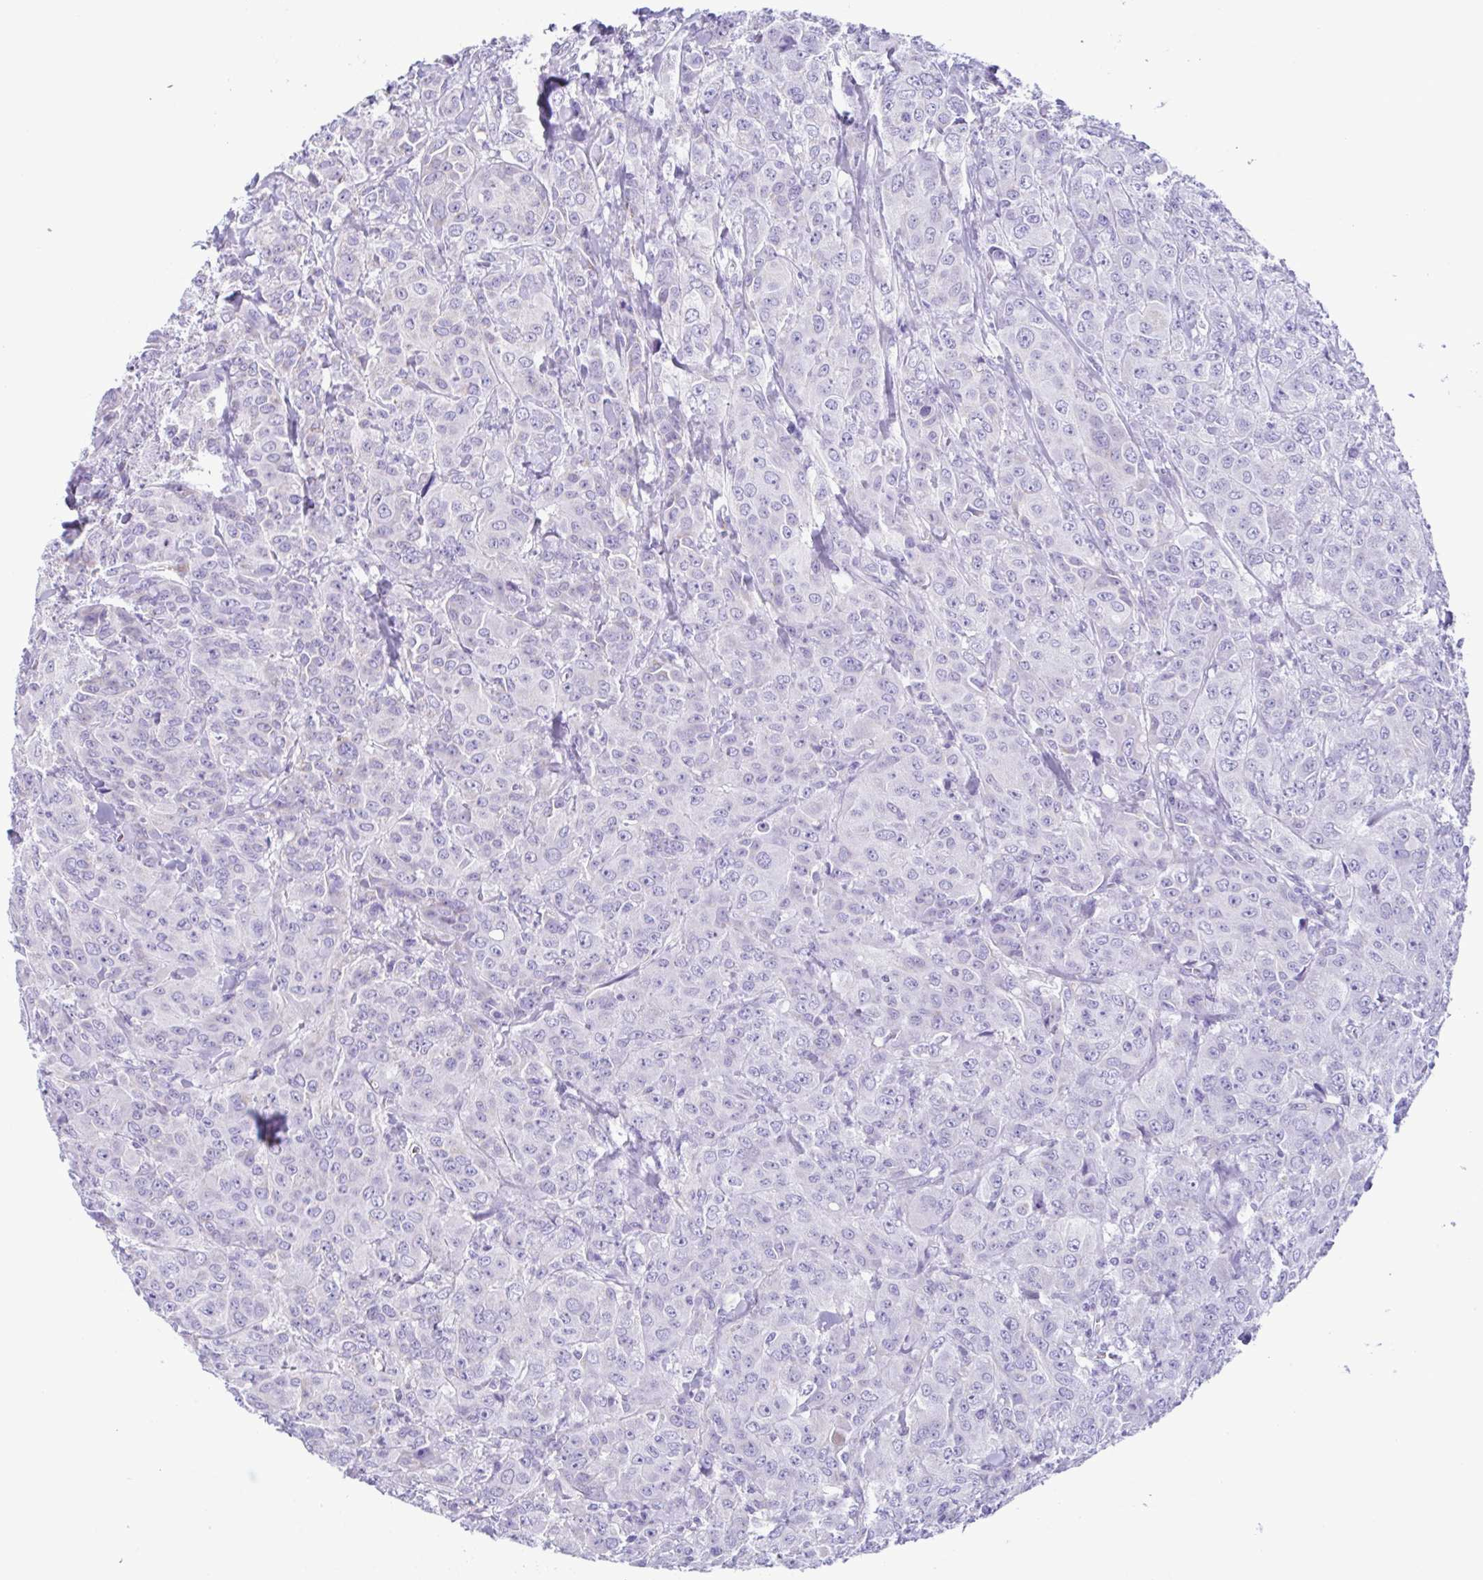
{"staining": {"intensity": "negative", "quantity": "none", "location": "none"}, "tissue": "breast cancer", "cell_type": "Tumor cells", "image_type": "cancer", "snomed": [{"axis": "morphology", "description": "Normal tissue, NOS"}, {"axis": "morphology", "description": "Duct carcinoma"}, {"axis": "topography", "description": "Breast"}], "caption": "Immunohistochemical staining of breast cancer demonstrates no significant staining in tumor cells. (DAB (3,3'-diaminobenzidine) IHC, high magnification).", "gene": "ACTRT3", "patient": {"sex": "female", "age": 43}}